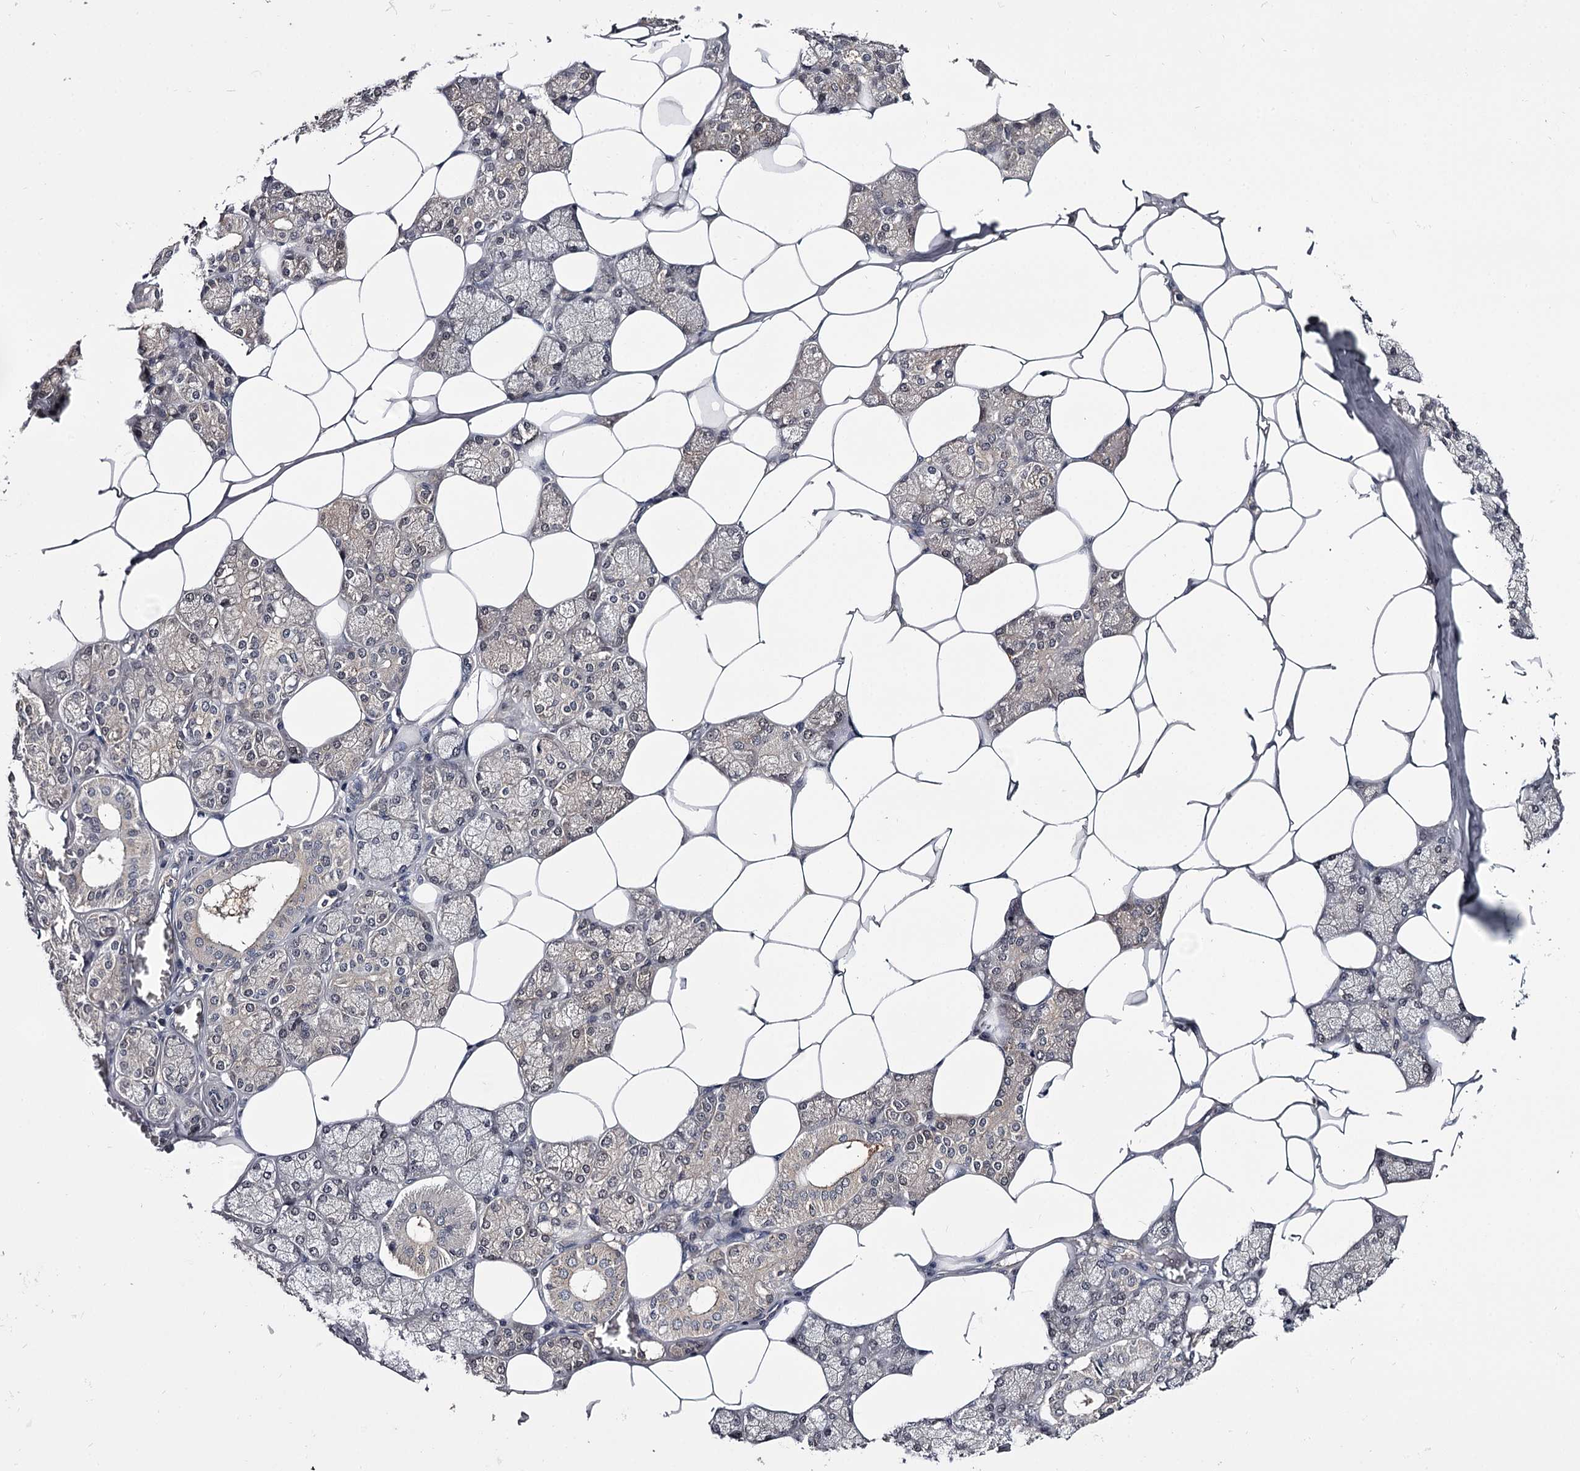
{"staining": {"intensity": "weak", "quantity": "<25%", "location": "cytoplasmic/membranous"}, "tissue": "salivary gland", "cell_type": "Glandular cells", "image_type": "normal", "snomed": [{"axis": "morphology", "description": "Normal tissue, NOS"}, {"axis": "topography", "description": "Salivary gland"}], "caption": "Immunohistochemistry (IHC) of normal salivary gland demonstrates no positivity in glandular cells. (Stains: DAB IHC with hematoxylin counter stain, Microscopy: brightfield microscopy at high magnification).", "gene": "GSTO1", "patient": {"sex": "male", "age": 62}}